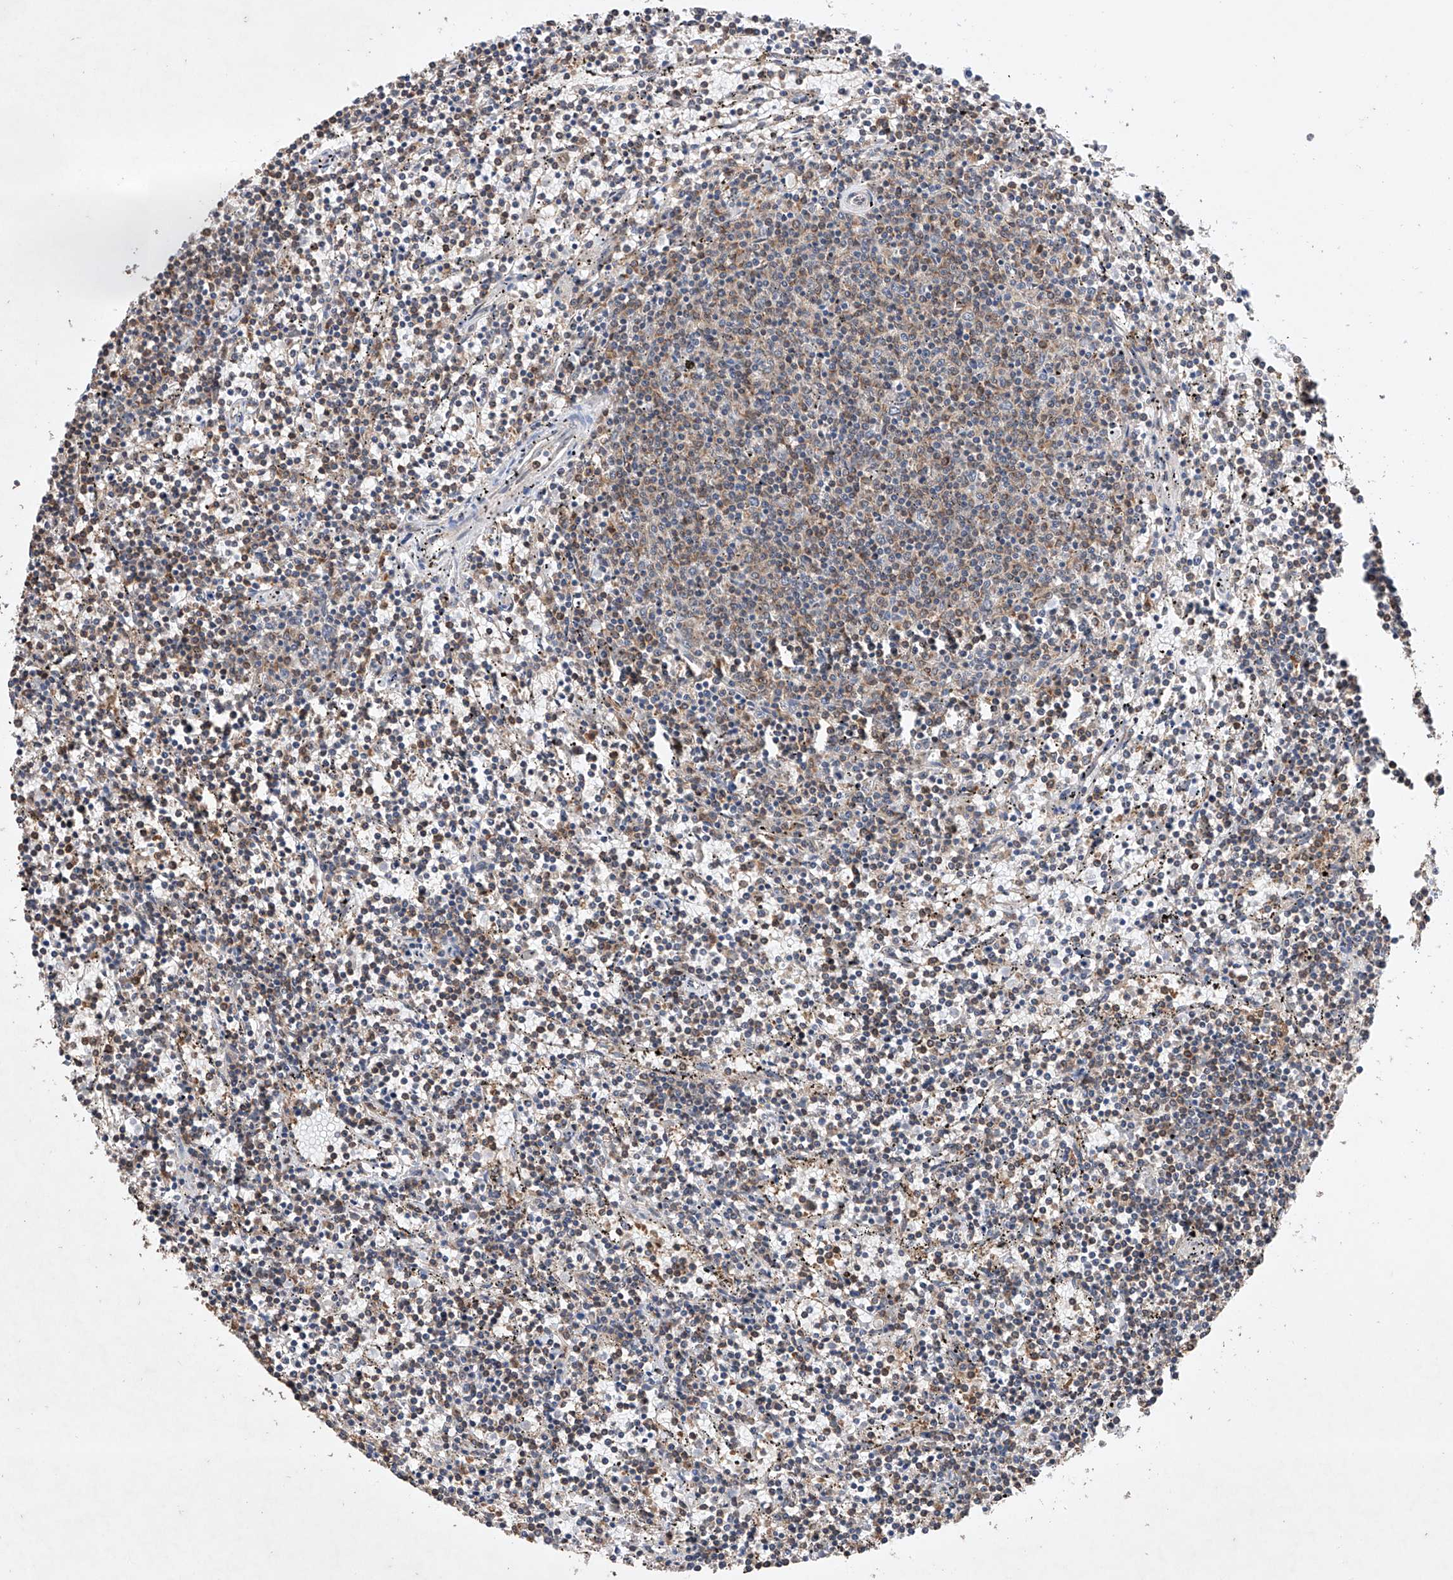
{"staining": {"intensity": "weak", "quantity": "25%-75%", "location": "cytoplasmic/membranous"}, "tissue": "lymphoma", "cell_type": "Tumor cells", "image_type": "cancer", "snomed": [{"axis": "morphology", "description": "Malignant lymphoma, non-Hodgkin's type, Low grade"}, {"axis": "topography", "description": "Spleen"}], "caption": "A brown stain shows weak cytoplasmic/membranous expression of a protein in low-grade malignant lymphoma, non-Hodgkin's type tumor cells.", "gene": "LURAP1", "patient": {"sex": "female", "age": 50}}